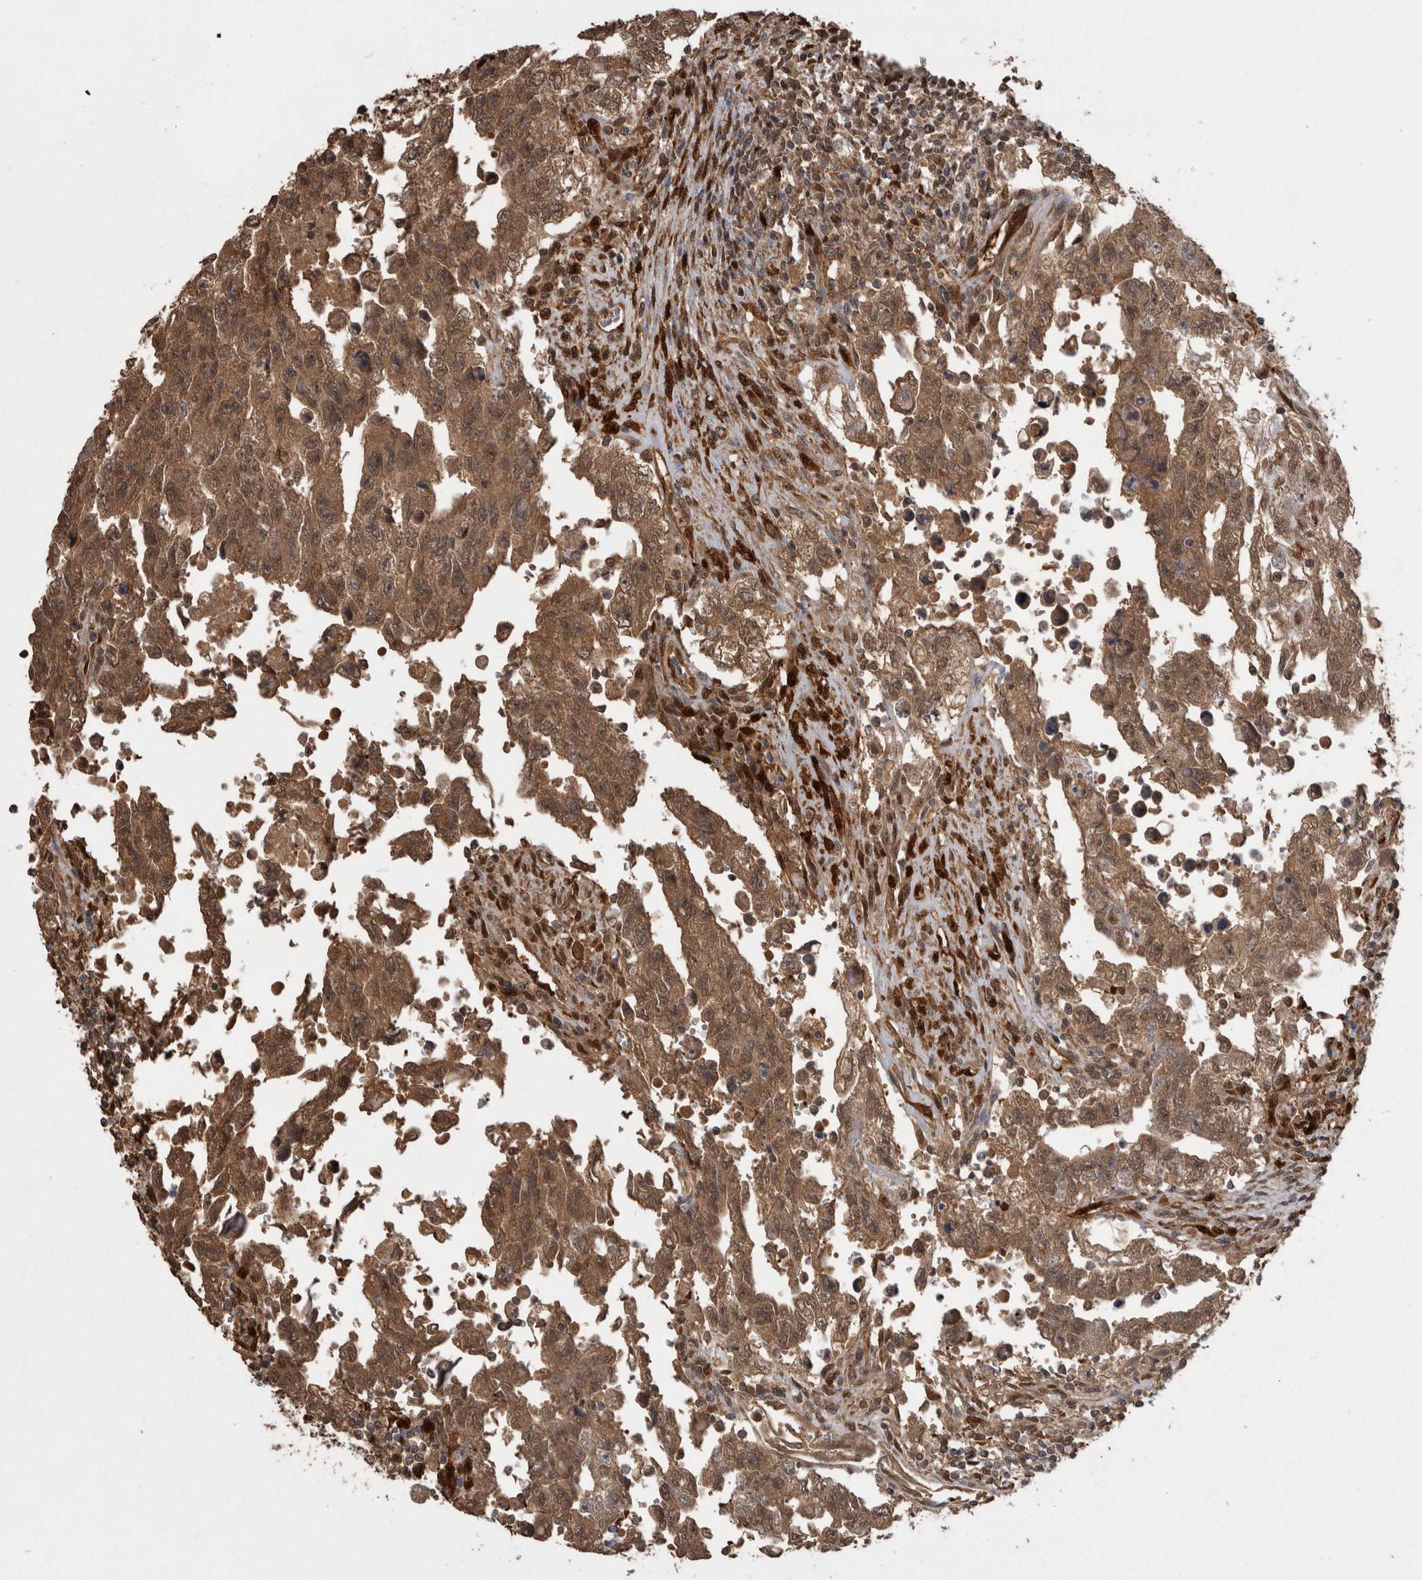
{"staining": {"intensity": "moderate", "quantity": ">75%", "location": "cytoplasmic/membranous,nuclear"}, "tissue": "testis cancer", "cell_type": "Tumor cells", "image_type": "cancer", "snomed": [{"axis": "morphology", "description": "Carcinoma, Embryonal, NOS"}, {"axis": "topography", "description": "Testis"}], "caption": "Testis embryonal carcinoma stained with a protein marker reveals moderate staining in tumor cells.", "gene": "LXN", "patient": {"sex": "male", "age": 28}}